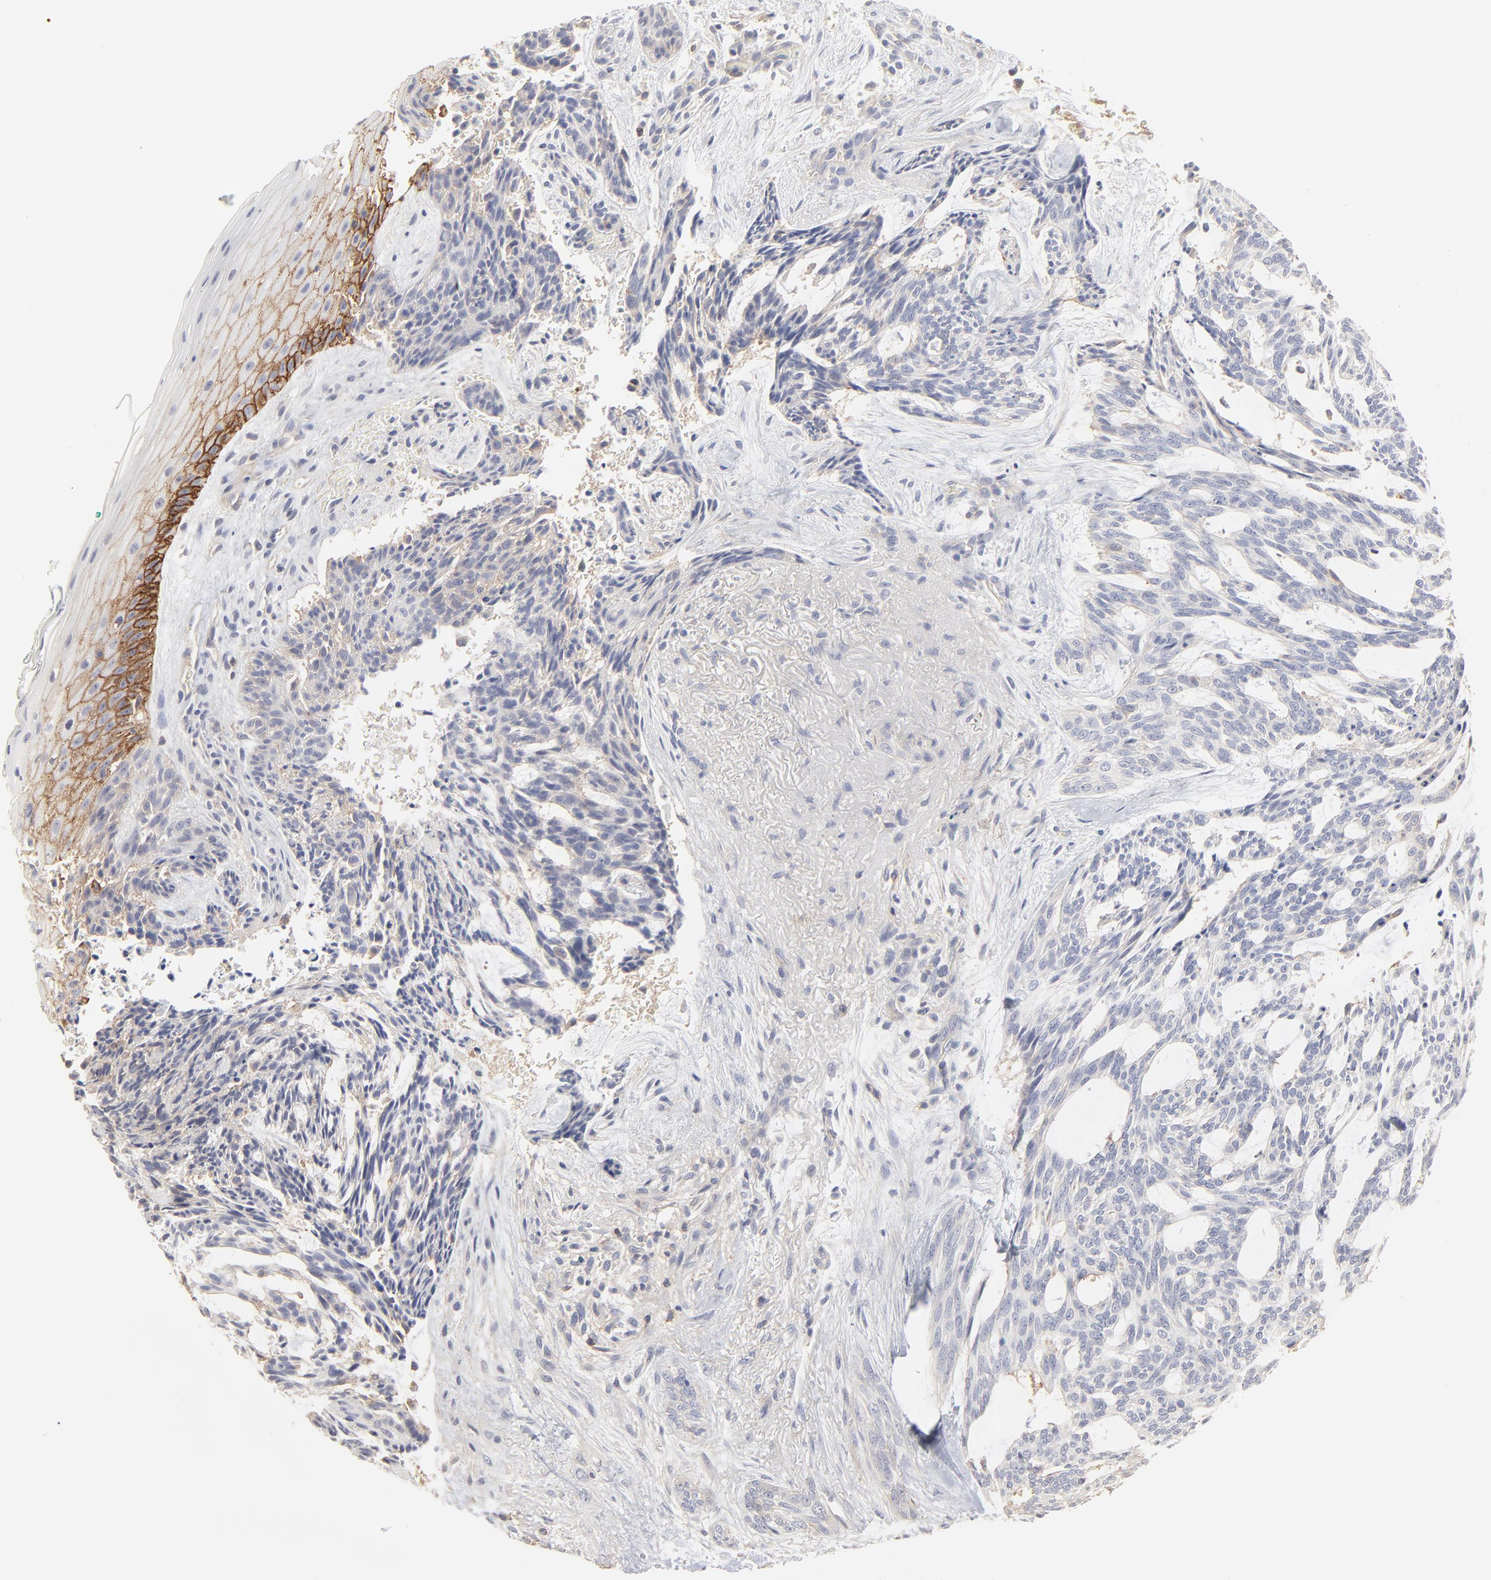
{"staining": {"intensity": "weak", "quantity": "<25%", "location": "cytoplasmic/membranous"}, "tissue": "skin cancer", "cell_type": "Tumor cells", "image_type": "cancer", "snomed": [{"axis": "morphology", "description": "Normal tissue, NOS"}, {"axis": "morphology", "description": "Basal cell carcinoma"}, {"axis": "topography", "description": "Skin"}], "caption": "The photomicrograph exhibits no staining of tumor cells in skin cancer.", "gene": "SLC16A1", "patient": {"sex": "female", "age": 71}}